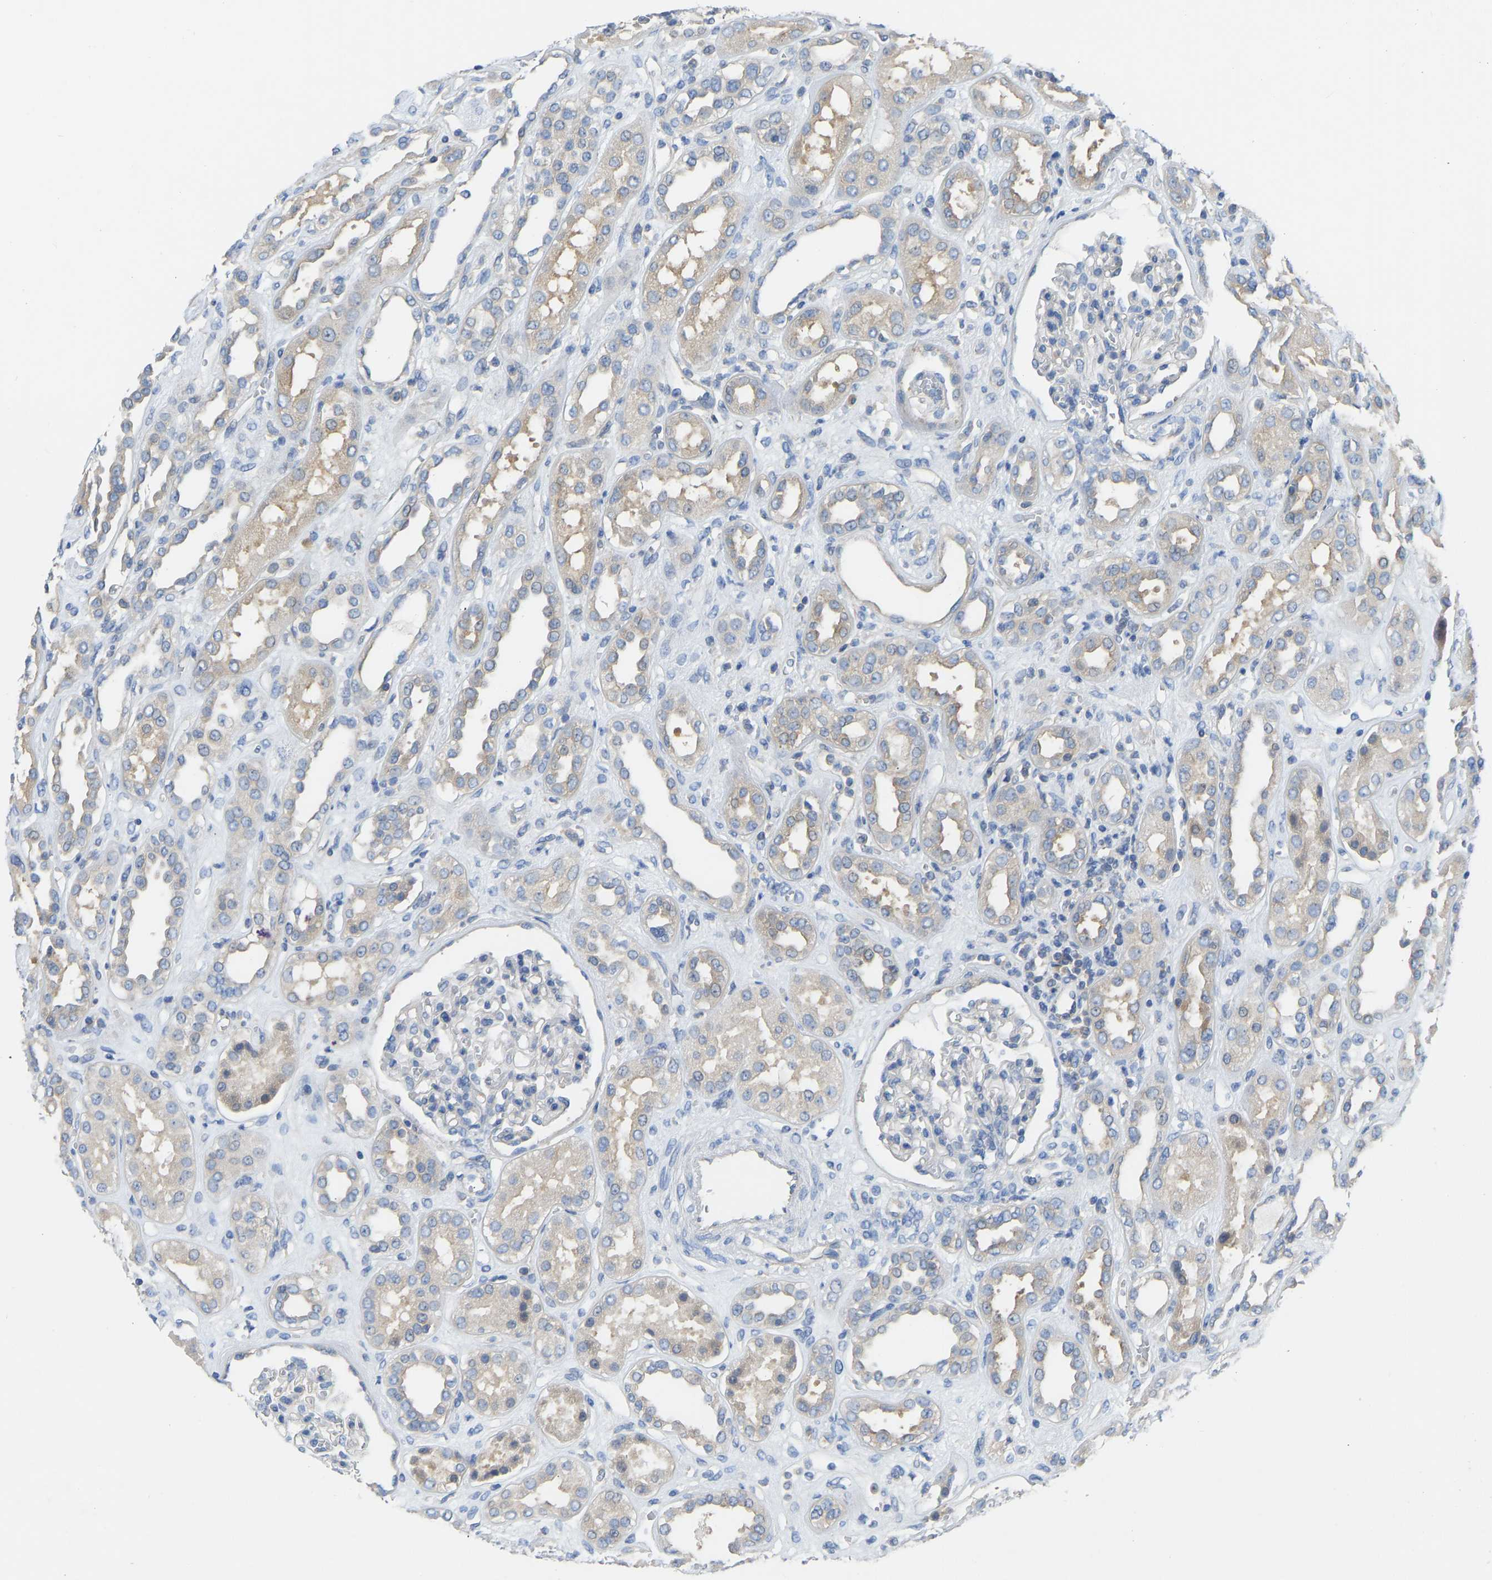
{"staining": {"intensity": "negative", "quantity": "none", "location": "none"}, "tissue": "kidney", "cell_type": "Cells in glomeruli", "image_type": "normal", "snomed": [{"axis": "morphology", "description": "Normal tissue, NOS"}, {"axis": "topography", "description": "Kidney"}], "caption": "Immunohistochemistry (IHC) micrograph of normal kidney stained for a protein (brown), which demonstrates no positivity in cells in glomeruli.", "gene": "PPP3CA", "patient": {"sex": "male", "age": 59}}